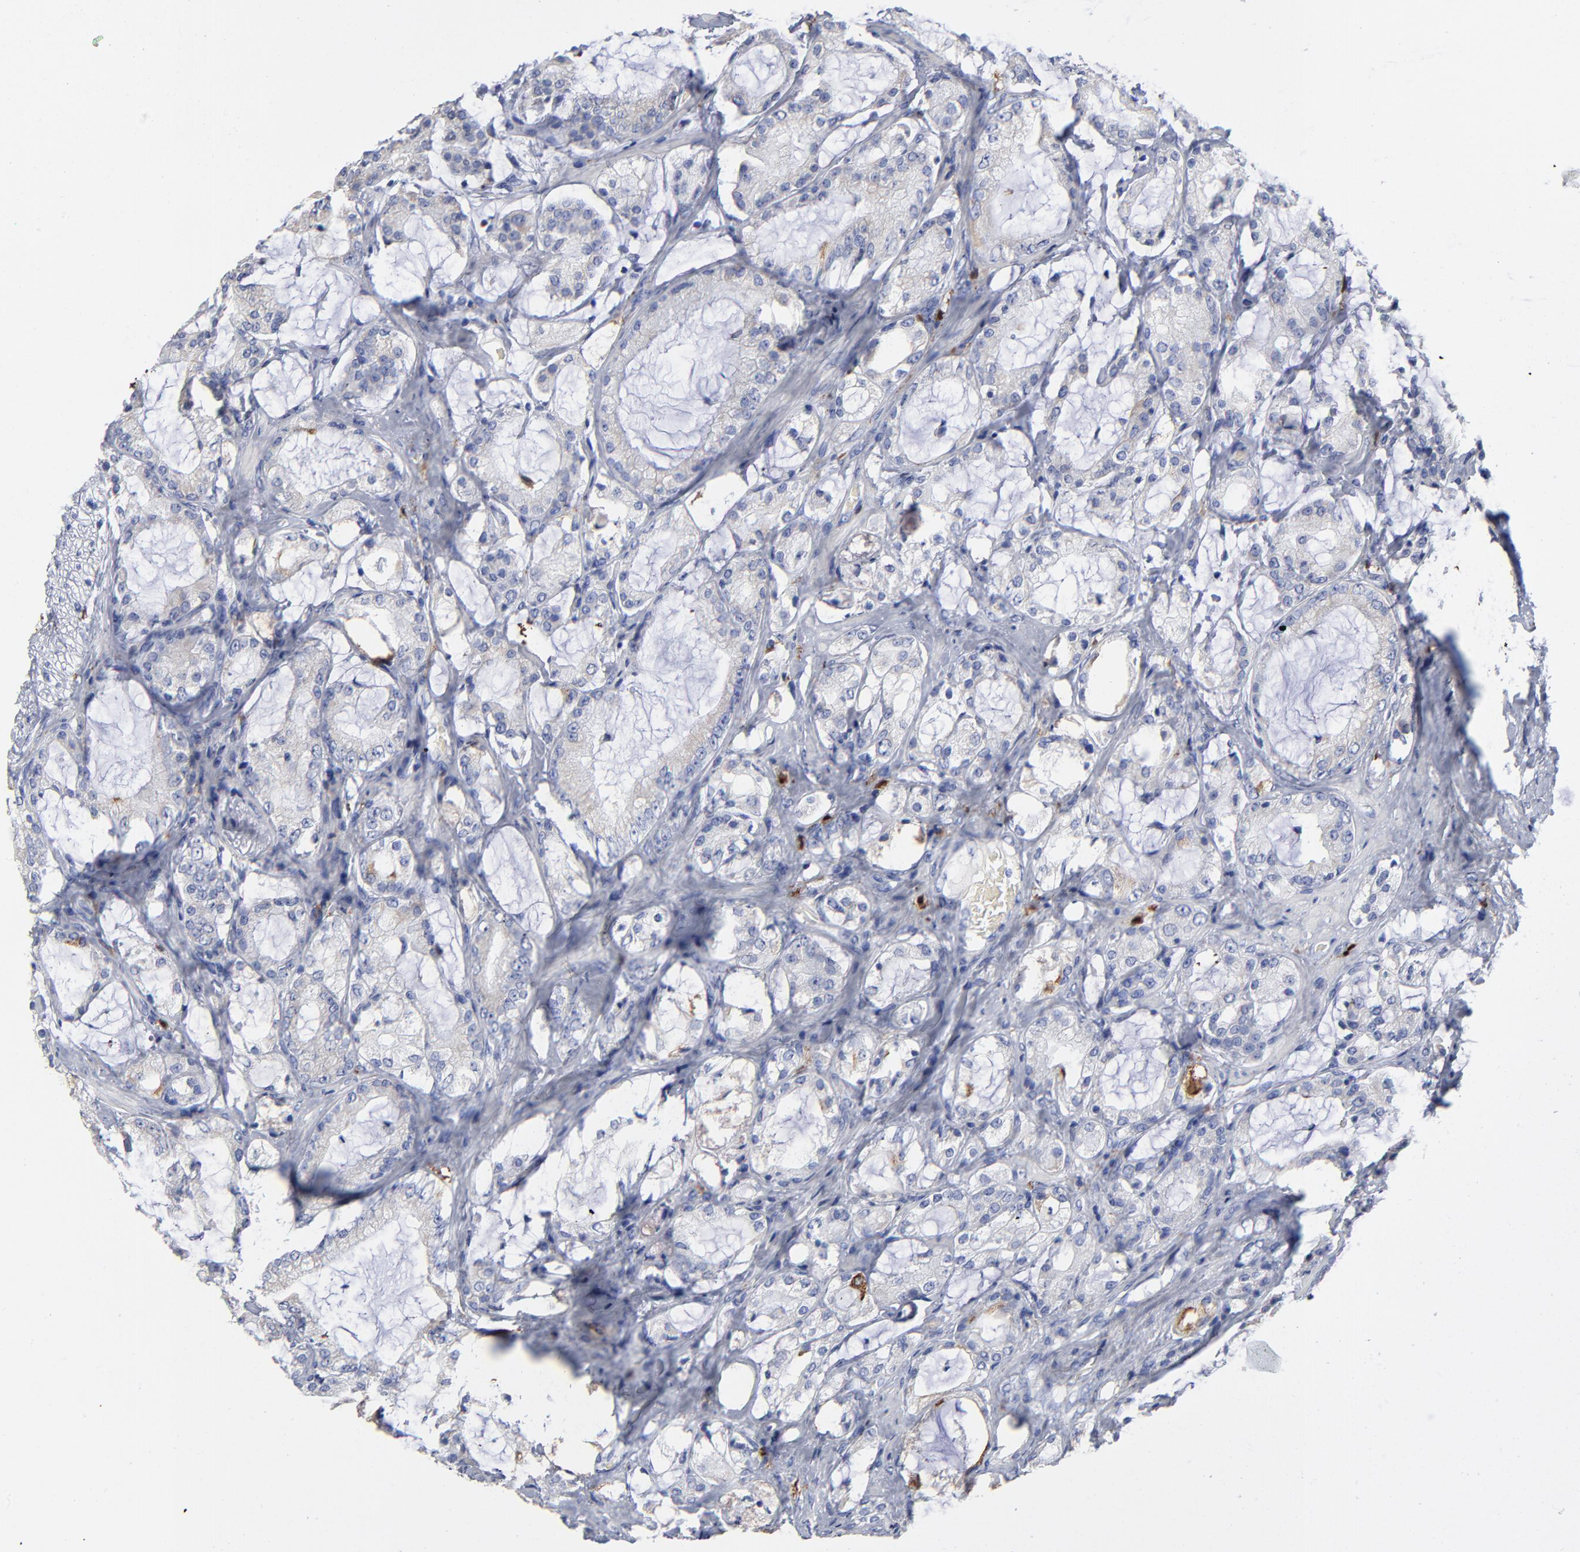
{"staining": {"intensity": "negative", "quantity": "none", "location": "none"}, "tissue": "prostate cancer", "cell_type": "Tumor cells", "image_type": "cancer", "snomed": [{"axis": "morphology", "description": "Adenocarcinoma, Medium grade"}, {"axis": "topography", "description": "Prostate"}], "caption": "Immunohistochemistry (IHC) histopathology image of prostate medium-grade adenocarcinoma stained for a protein (brown), which demonstrates no positivity in tumor cells.", "gene": "PTP4A1", "patient": {"sex": "male", "age": 70}}